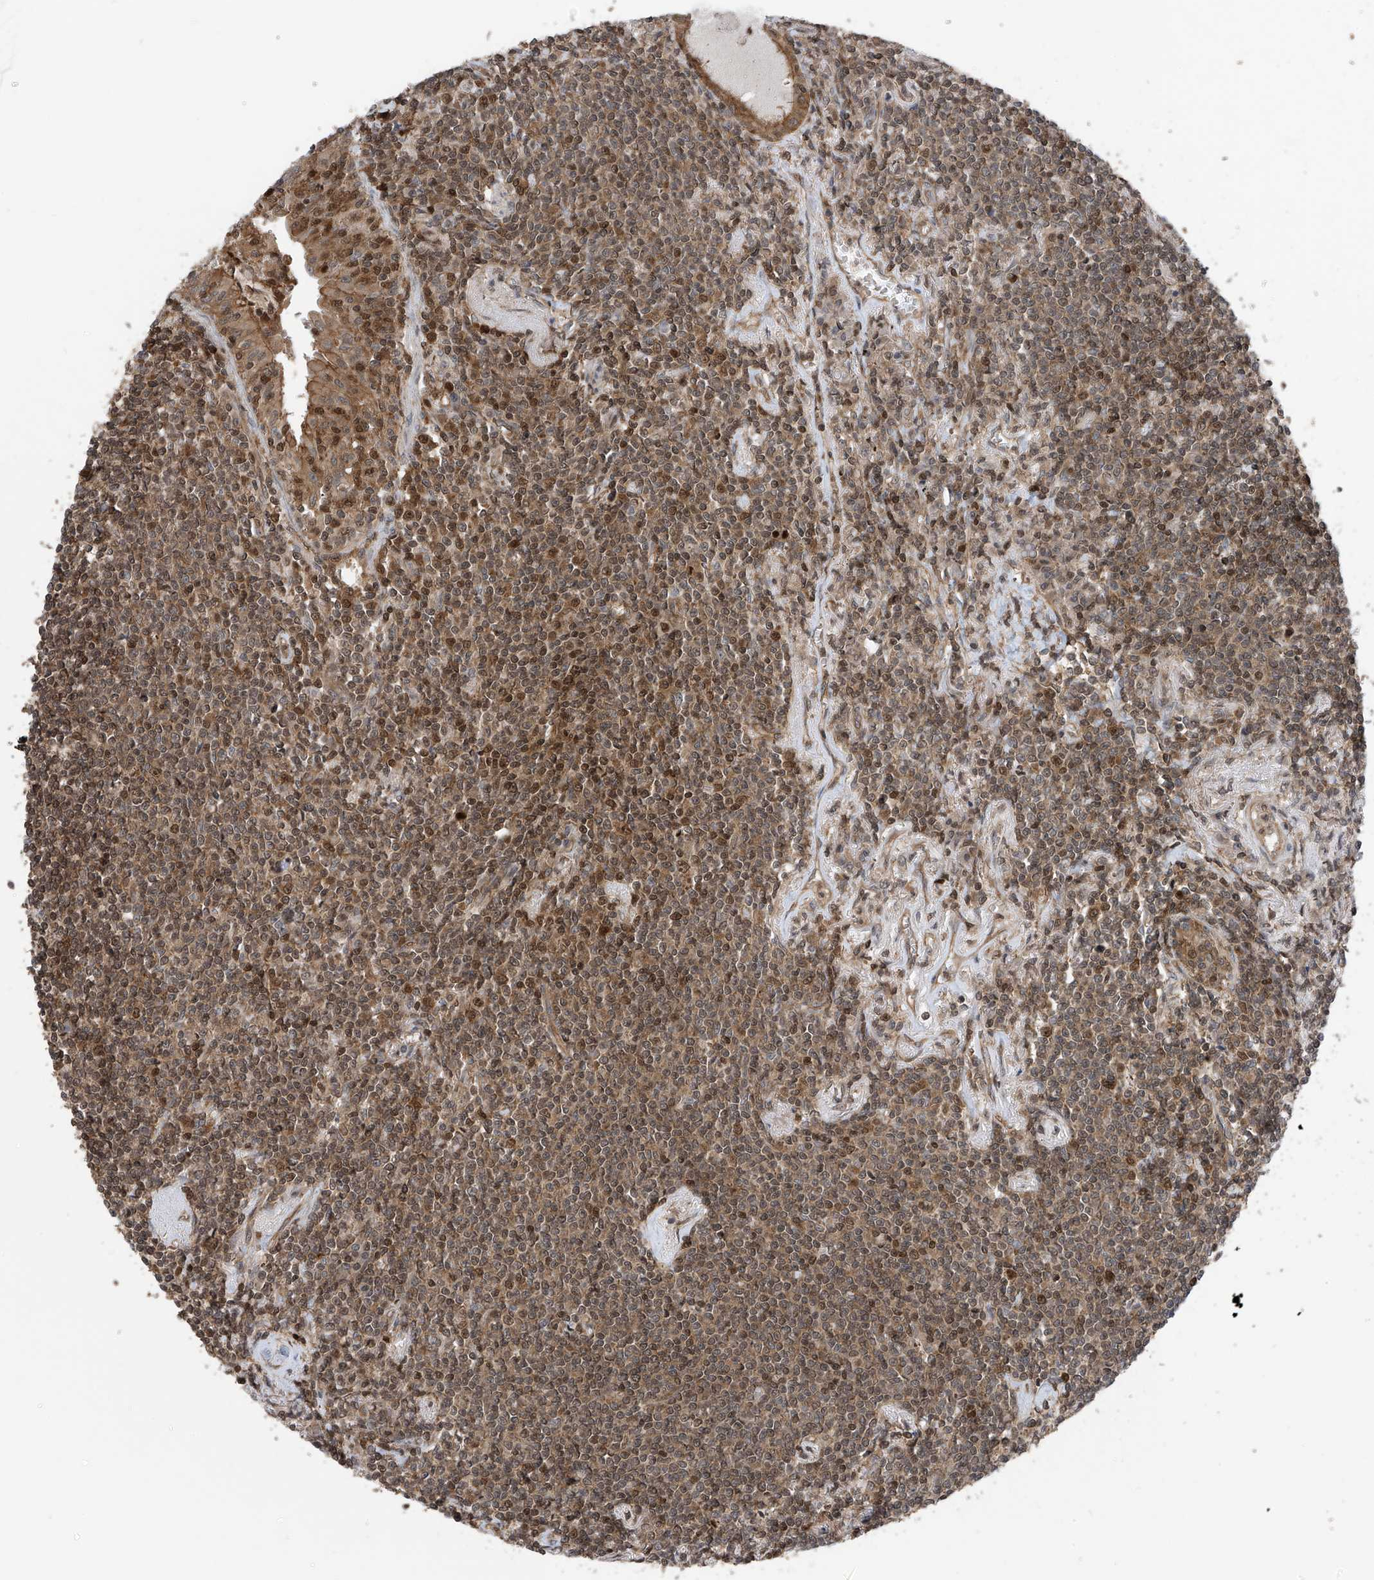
{"staining": {"intensity": "moderate", "quantity": "25%-75%", "location": "nuclear"}, "tissue": "lymphoma", "cell_type": "Tumor cells", "image_type": "cancer", "snomed": [{"axis": "morphology", "description": "Malignant lymphoma, non-Hodgkin's type, Low grade"}, {"axis": "topography", "description": "Lung"}], "caption": "Immunohistochemistry photomicrograph of neoplastic tissue: lymphoma stained using IHC reveals medium levels of moderate protein expression localized specifically in the nuclear of tumor cells, appearing as a nuclear brown color.", "gene": "DNAJC9", "patient": {"sex": "female", "age": 71}}